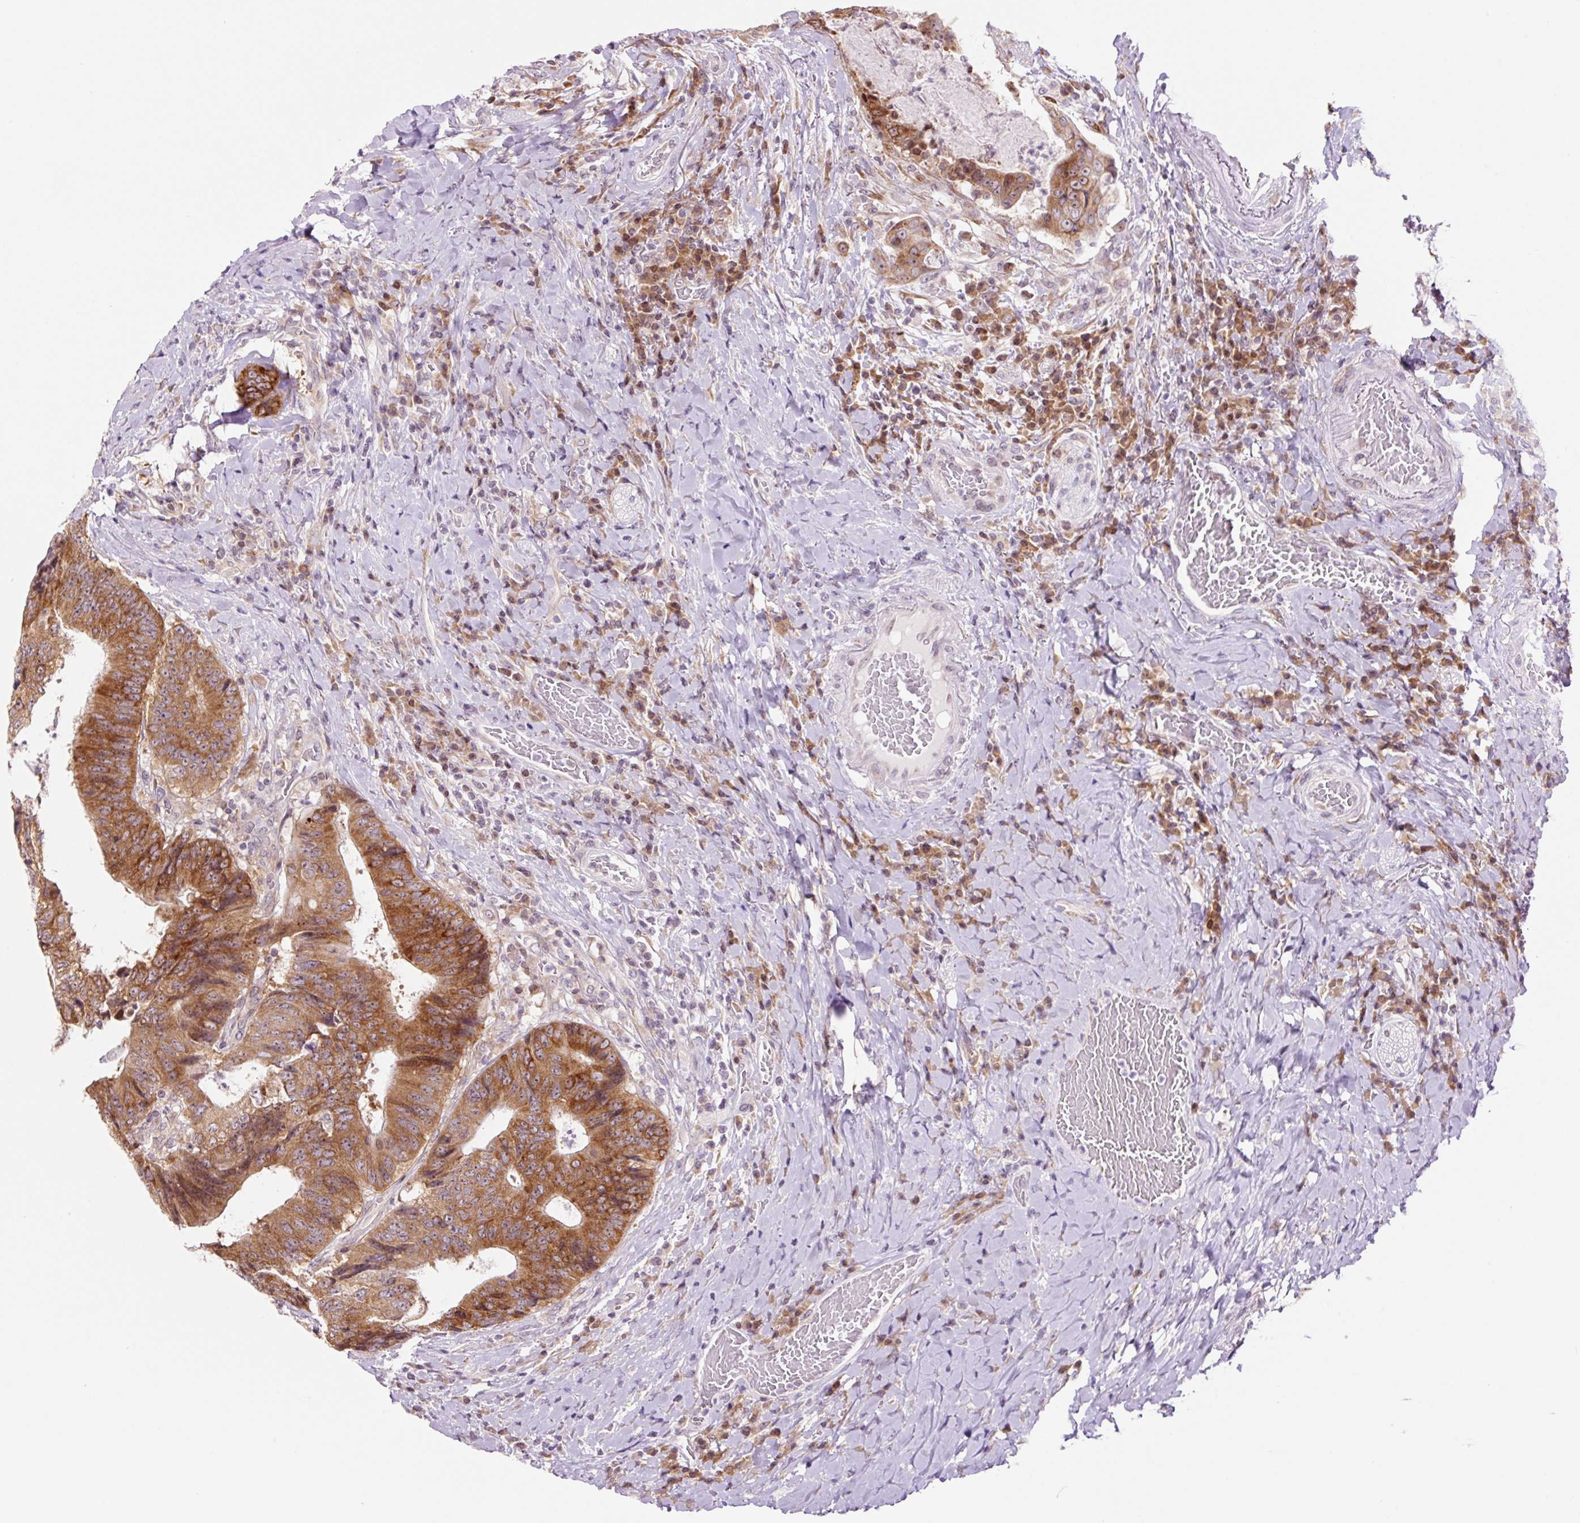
{"staining": {"intensity": "strong", "quantity": ">75%", "location": "cytoplasmic/membranous"}, "tissue": "colorectal cancer", "cell_type": "Tumor cells", "image_type": "cancer", "snomed": [{"axis": "morphology", "description": "Adenocarcinoma, NOS"}, {"axis": "topography", "description": "Rectum"}], "caption": "The photomicrograph demonstrates staining of colorectal cancer (adenocarcinoma), revealing strong cytoplasmic/membranous protein expression (brown color) within tumor cells.", "gene": "RPL41", "patient": {"sex": "male", "age": 72}}